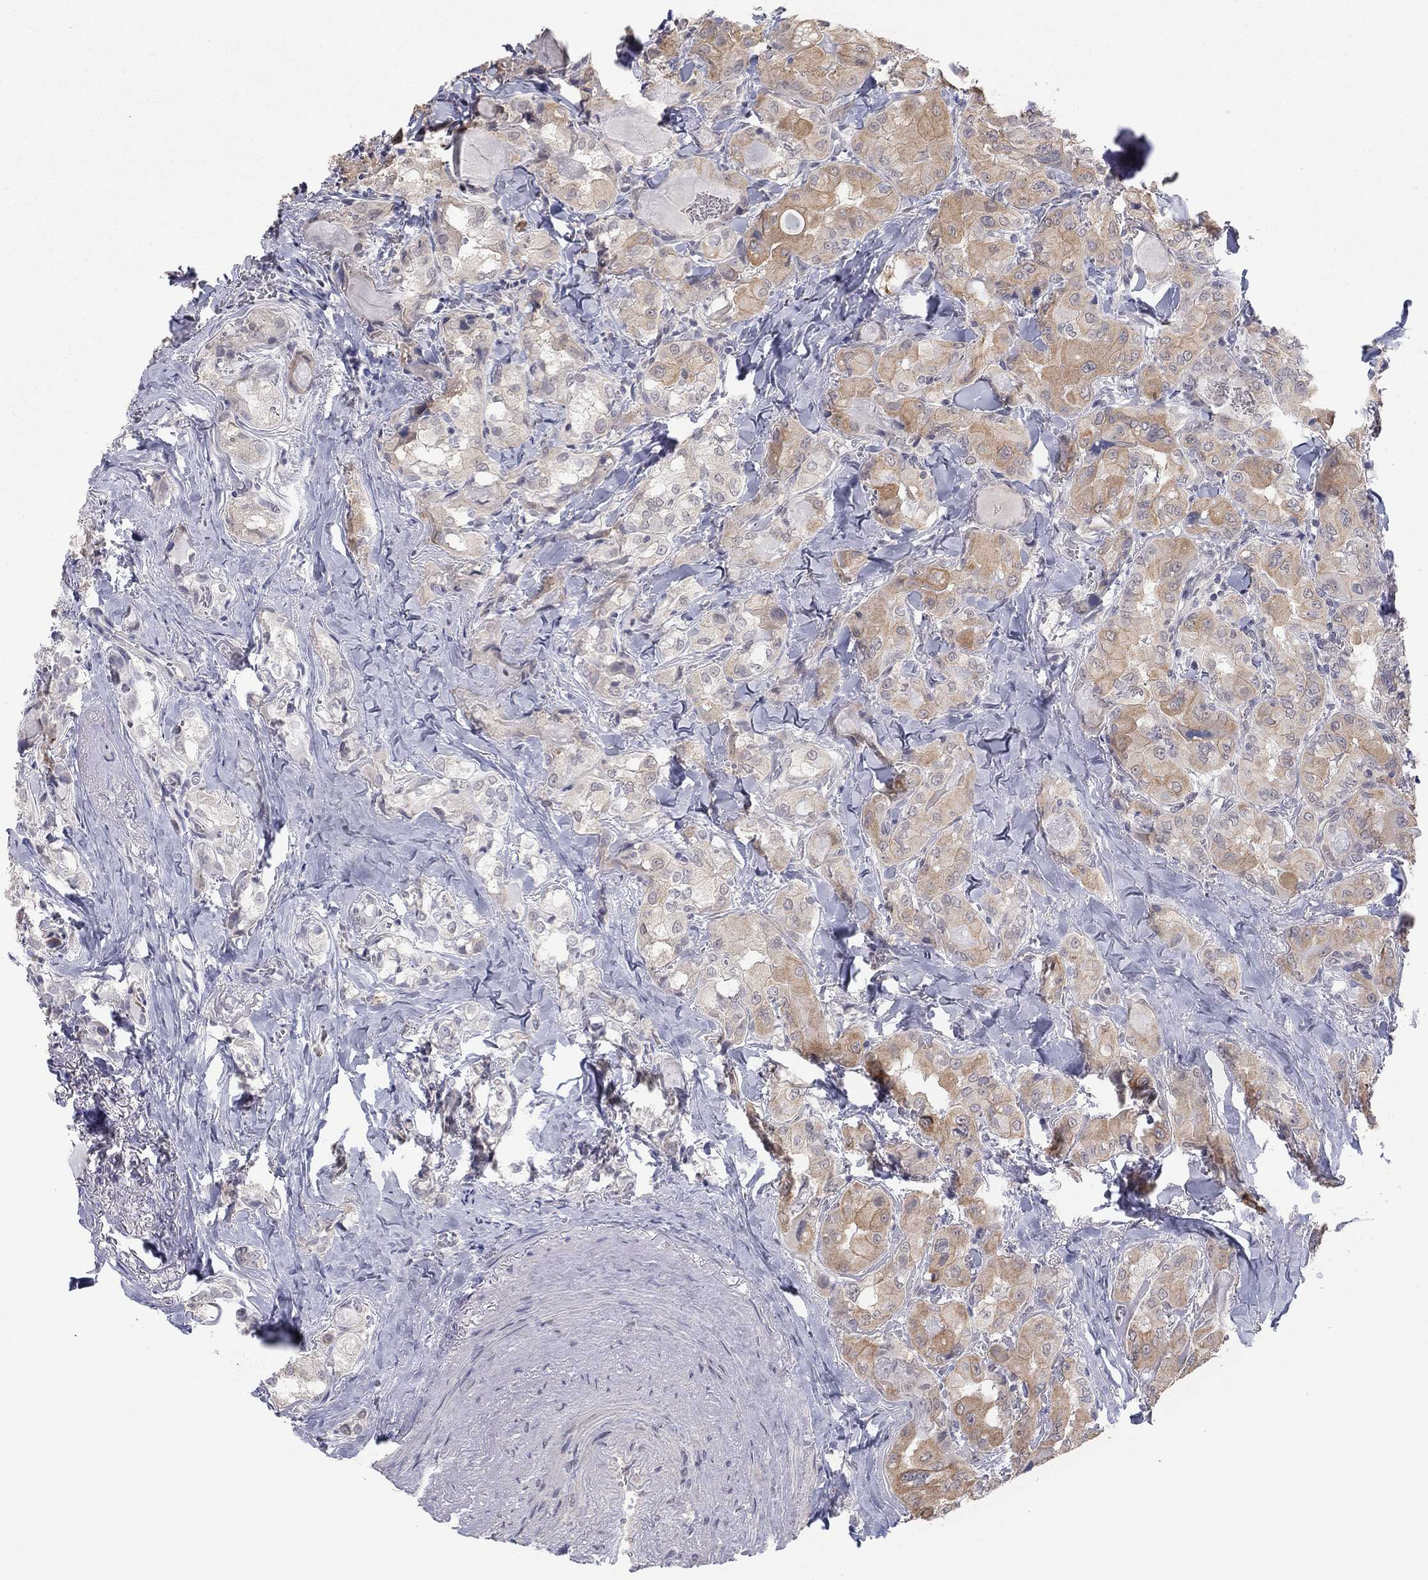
{"staining": {"intensity": "moderate", "quantity": "<25%", "location": "cytoplasmic/membranous"}, "tissue": "thyroid cancer", "cell_type": "Tumor cells", "image_type": "cancer", "snomed": [{"axis": "morphology", "description": "Normal tissue, NOS"}, {"axis": "morphology", "description": "Papillary adenocarcinoma, NOS"}, {"axis": "topography", "description": "Thyroid gland"}], "caption": "Human papillary adenocarcinoma (thyroid) stained for a protein (brown) demonstrates moderate cytoplasmic/membranous positive staining in approximately <25% of tumor cells.", "gene": "SLC22A2", "patient": {"sex": "female", "age": 66}}